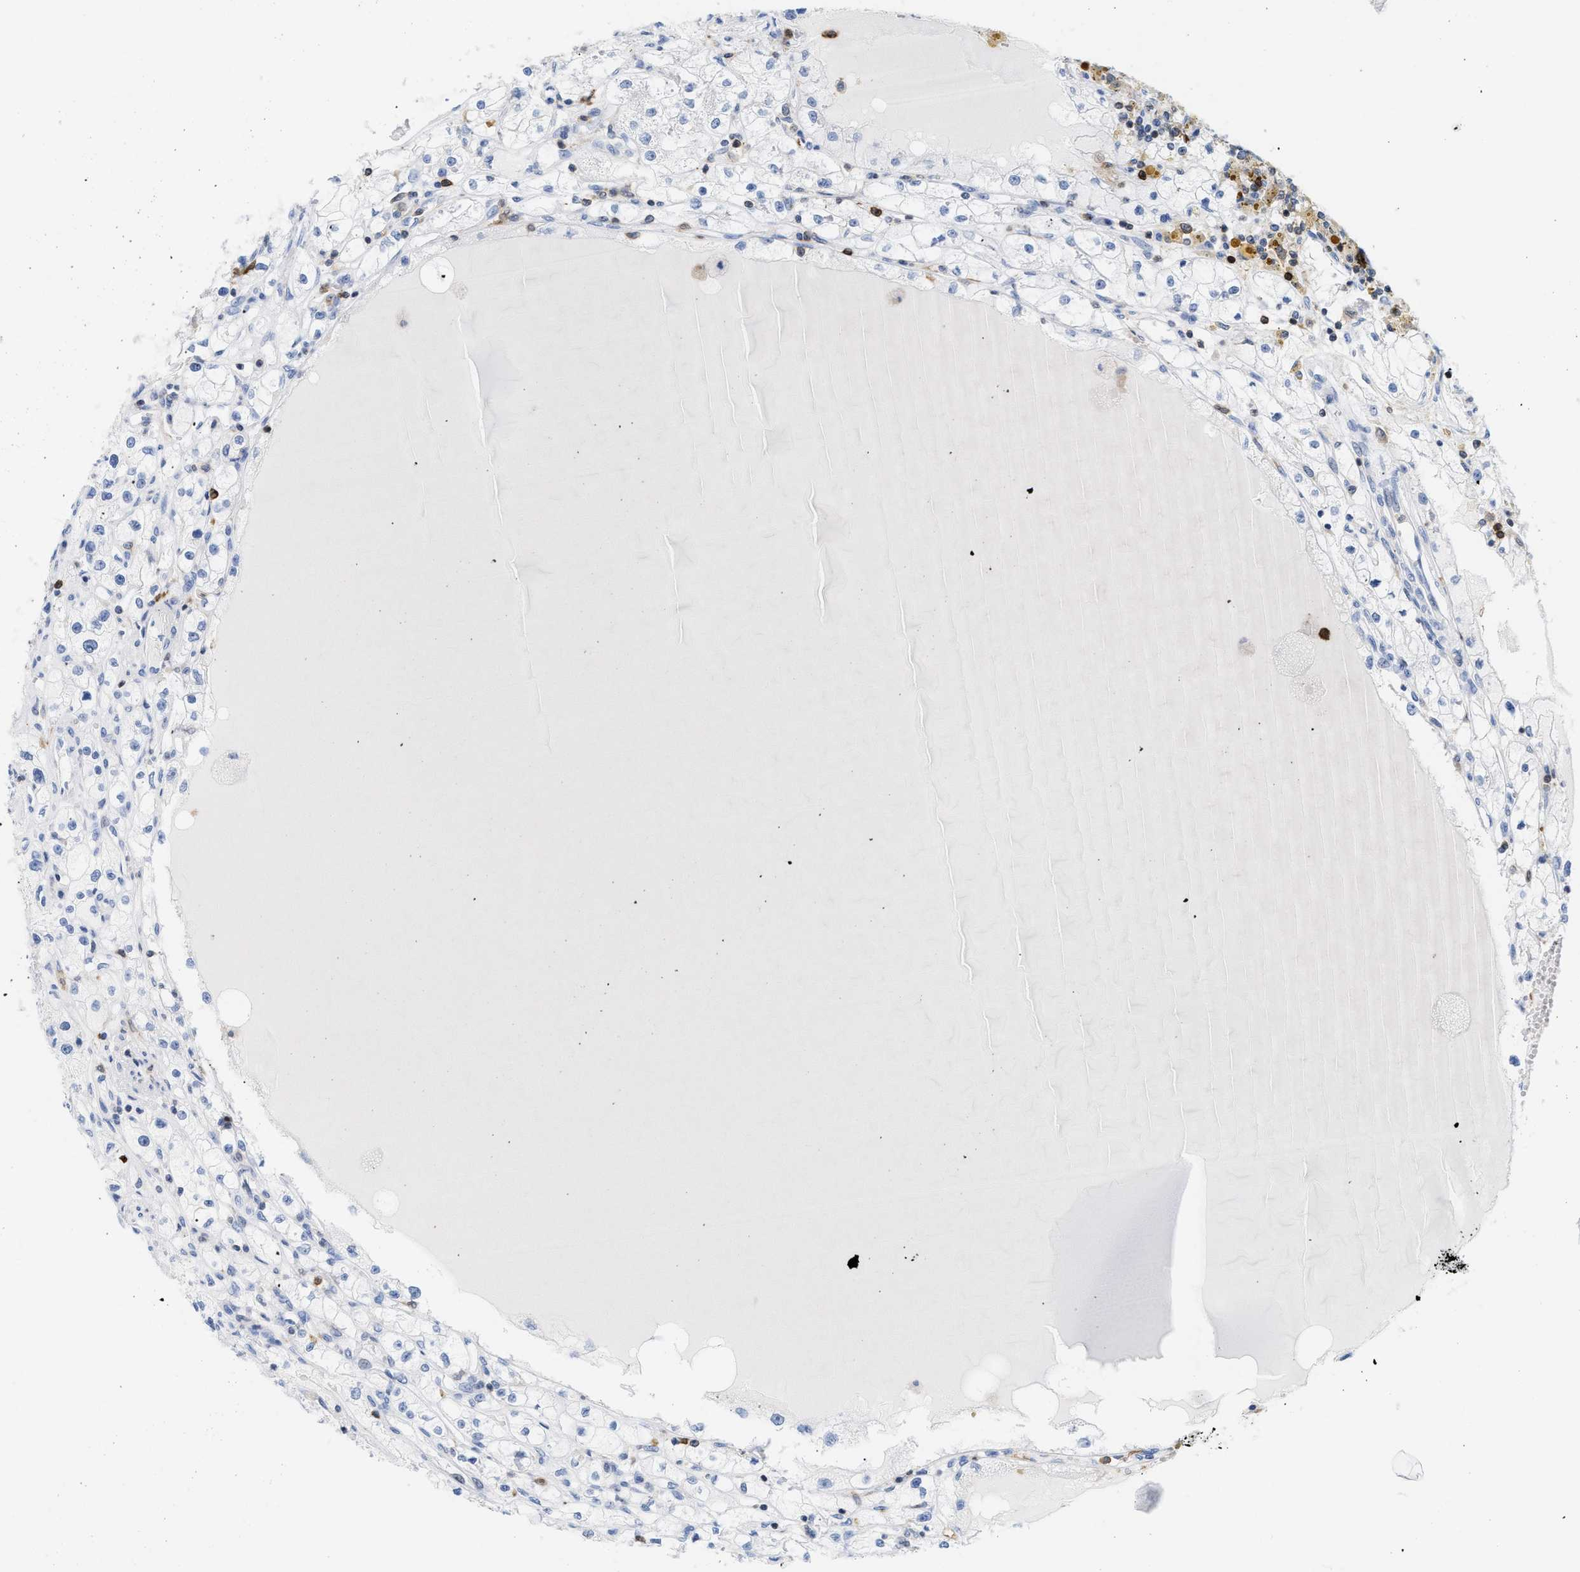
{"staining": {"intensity": "negative", "quantity": "none", "location": "none"}, "tissue": "renal cancer", "cell_type": "Tumor cells", "image_type": "cancer", "snomed": [{"axis": "morphology", "description": "Adenocarcinoma, NOS"}, {"axis": "topography", "description": "Kidney"}], "caption": "An image of human renal cancer is negative for staining in tumor cells.", "gene": "LCP1", "patient": {"sex": "male", "age": 56}}